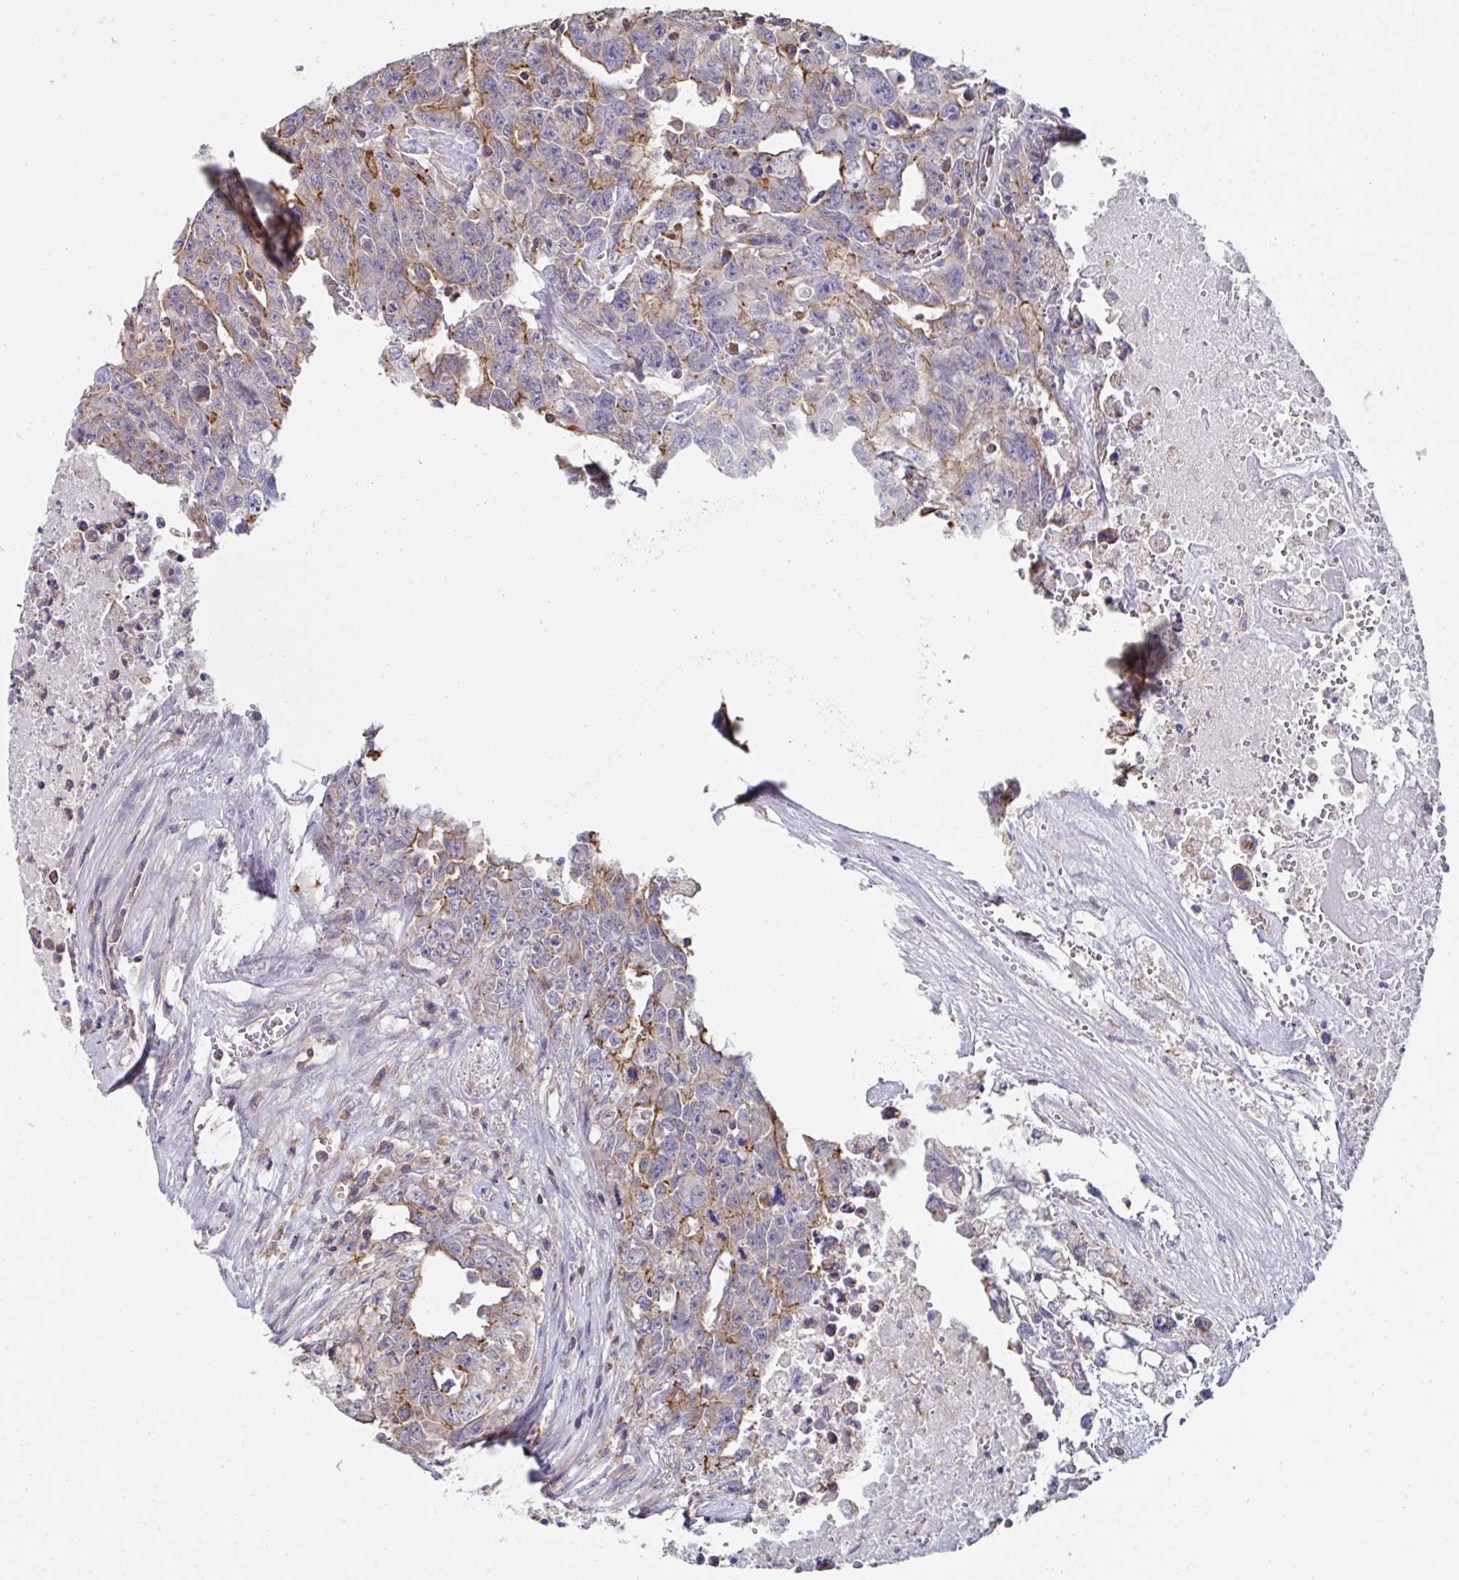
{"staining": {"intensity": "moderate", "quantity": "25%-75%", "location": "cytoplasmic/membranous"}, "tissue": "testis cancer", "cell_type": "Tumor cells", "image_type": "cancer", "snomed": [{"axis": "morphology", "description": "Carcinoma, Embryonal, NOS"}, {"axis": "topography", "description": "Testis"}], "caption": "Human testis cancer stained with a brown dye demonstrates moderate cytoplasmic/membranous positive expression in approximately 25%-75% of tumor cells.", "gene": "DZANK1", "patient": {"sex": "male", "age": 24}}